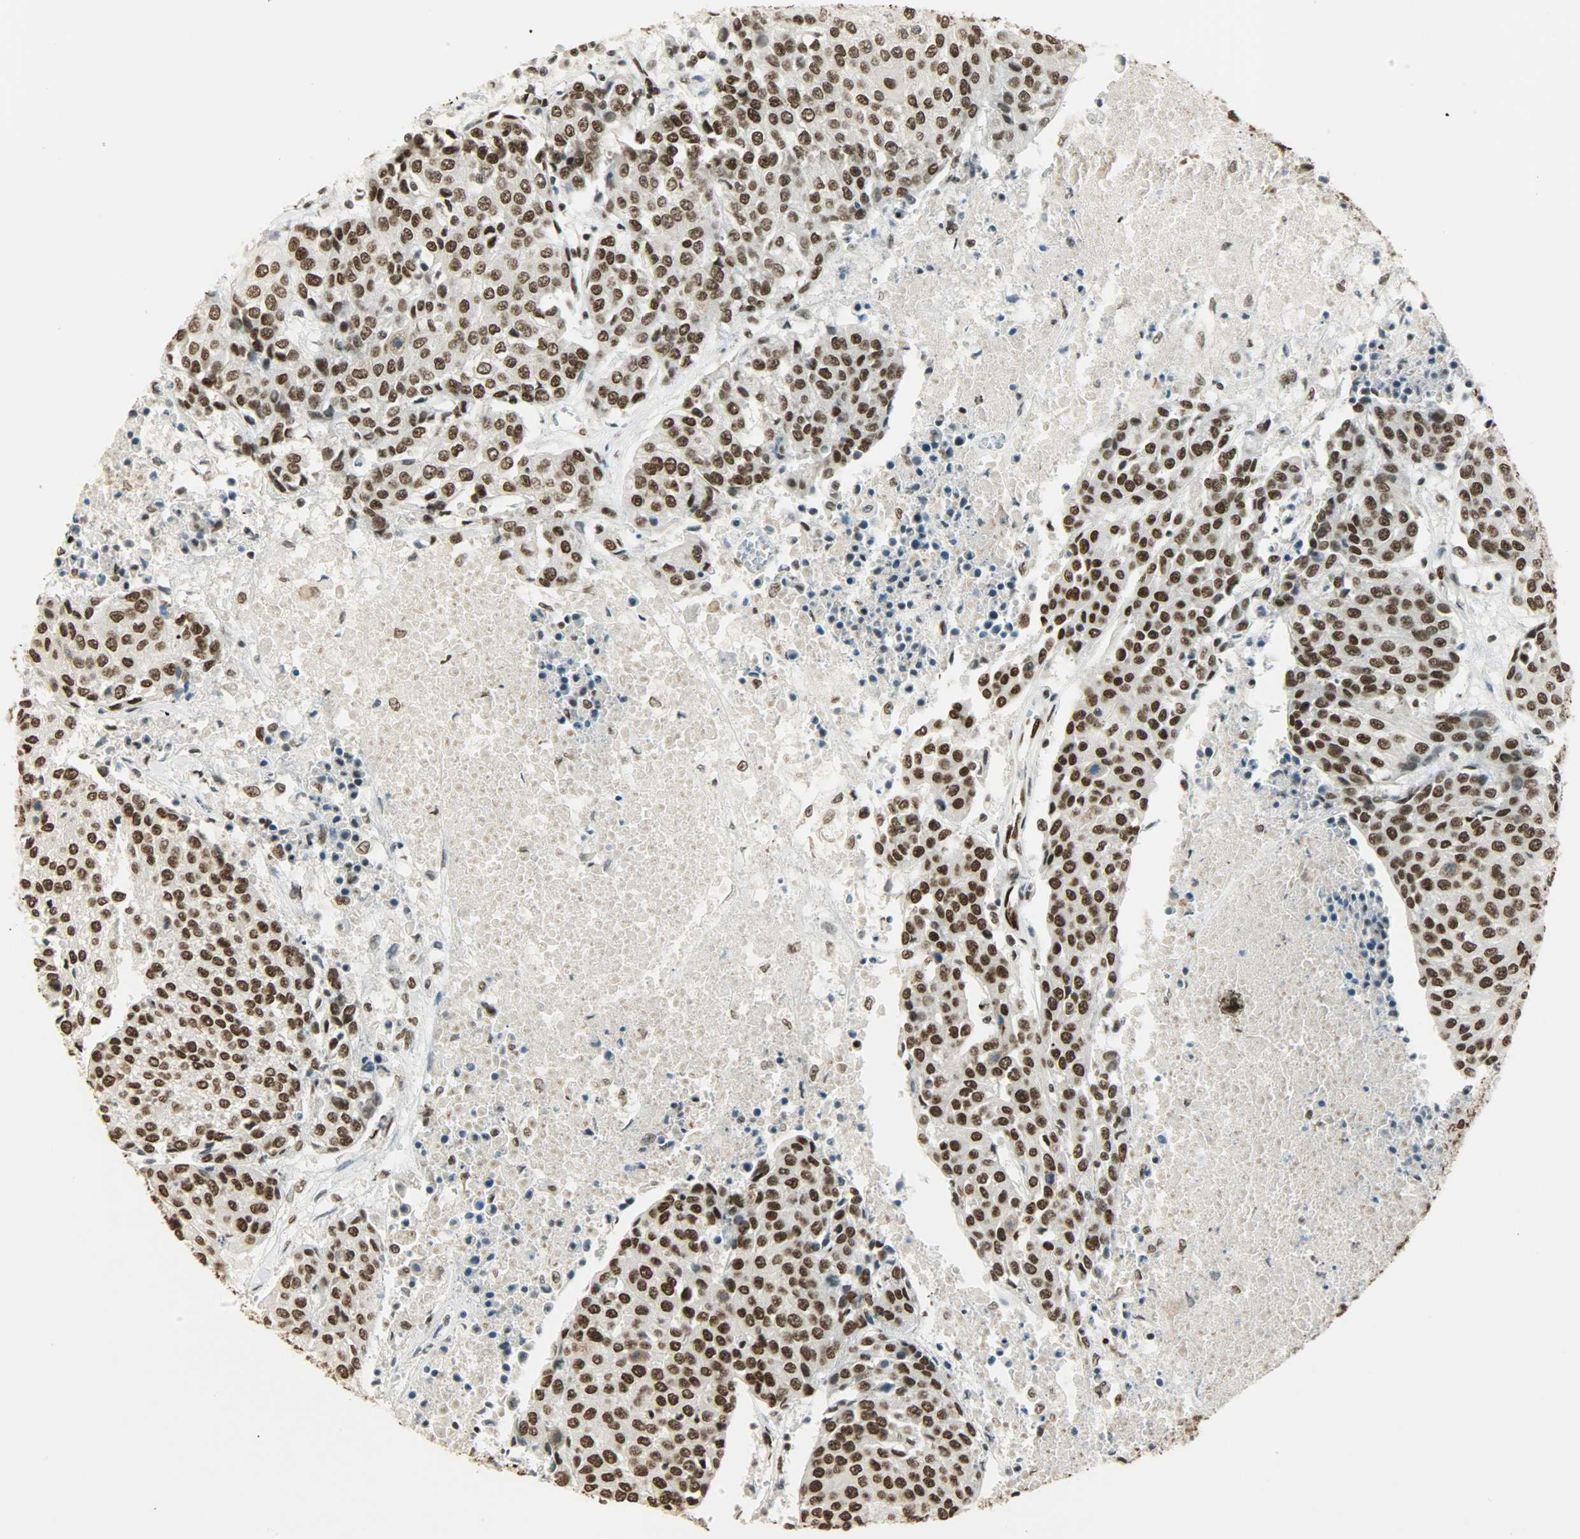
{"staining": {"intensity": "strong", "quantity": ">75%", "location": "nuclear"}, "tissue": "urothelial cancer", "cell_type": "Tumor cells", "image_type": "cancer", "snomed": [{"axis": "morphology", "description": "Urothelial carcinoma, High grade"}, {"axis": "topography", "description": "Urinary bladder"}], "caption": "Urothelial cancer was stained to show a protein in brown. There is high levels of strong nuclear positivity in about >75% of tumor cells.", "gene": "MYEF2", "patient": {"sex": "female", "age": 85}}